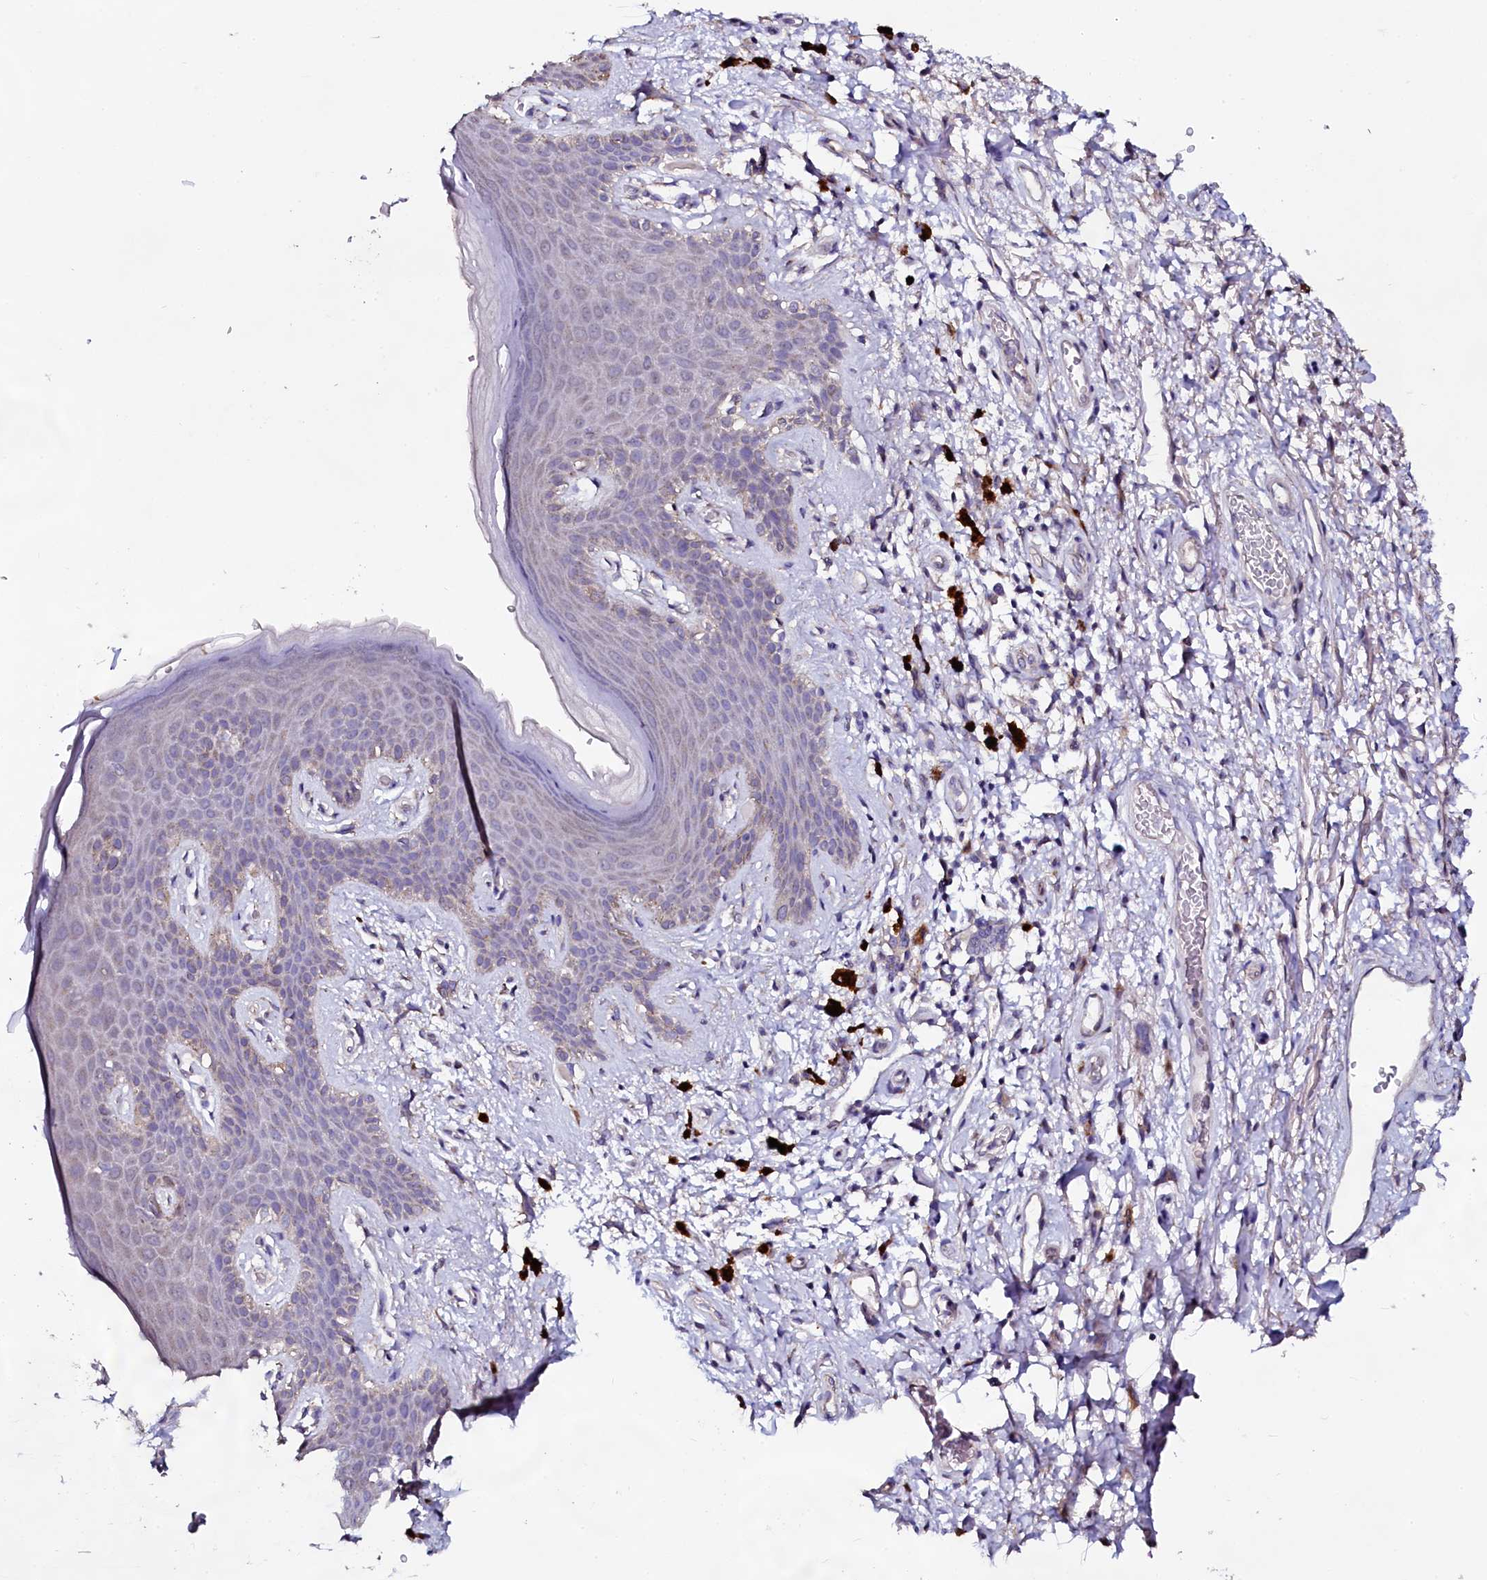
{"staining": {"intensity": "negative", "quantity": "none", "location": "none"}, "tissue": "skin", "cell_type": "Epidermal cells", "image_type": "normal", "snomed": [{"axis": "morphology", "description": "Normal tissue, NOS"}, {"axis": "topography", "description": "Anal"}], "caption": "Protein analysis of benign skin displays no significant staining in epidermal cells. (DAB (3,3'-diaminobenzidine) immunohistochemistry with hematoxylin counter stain).", "gene": "USPL1", "patient": {"sex": "female", "age": 46}}